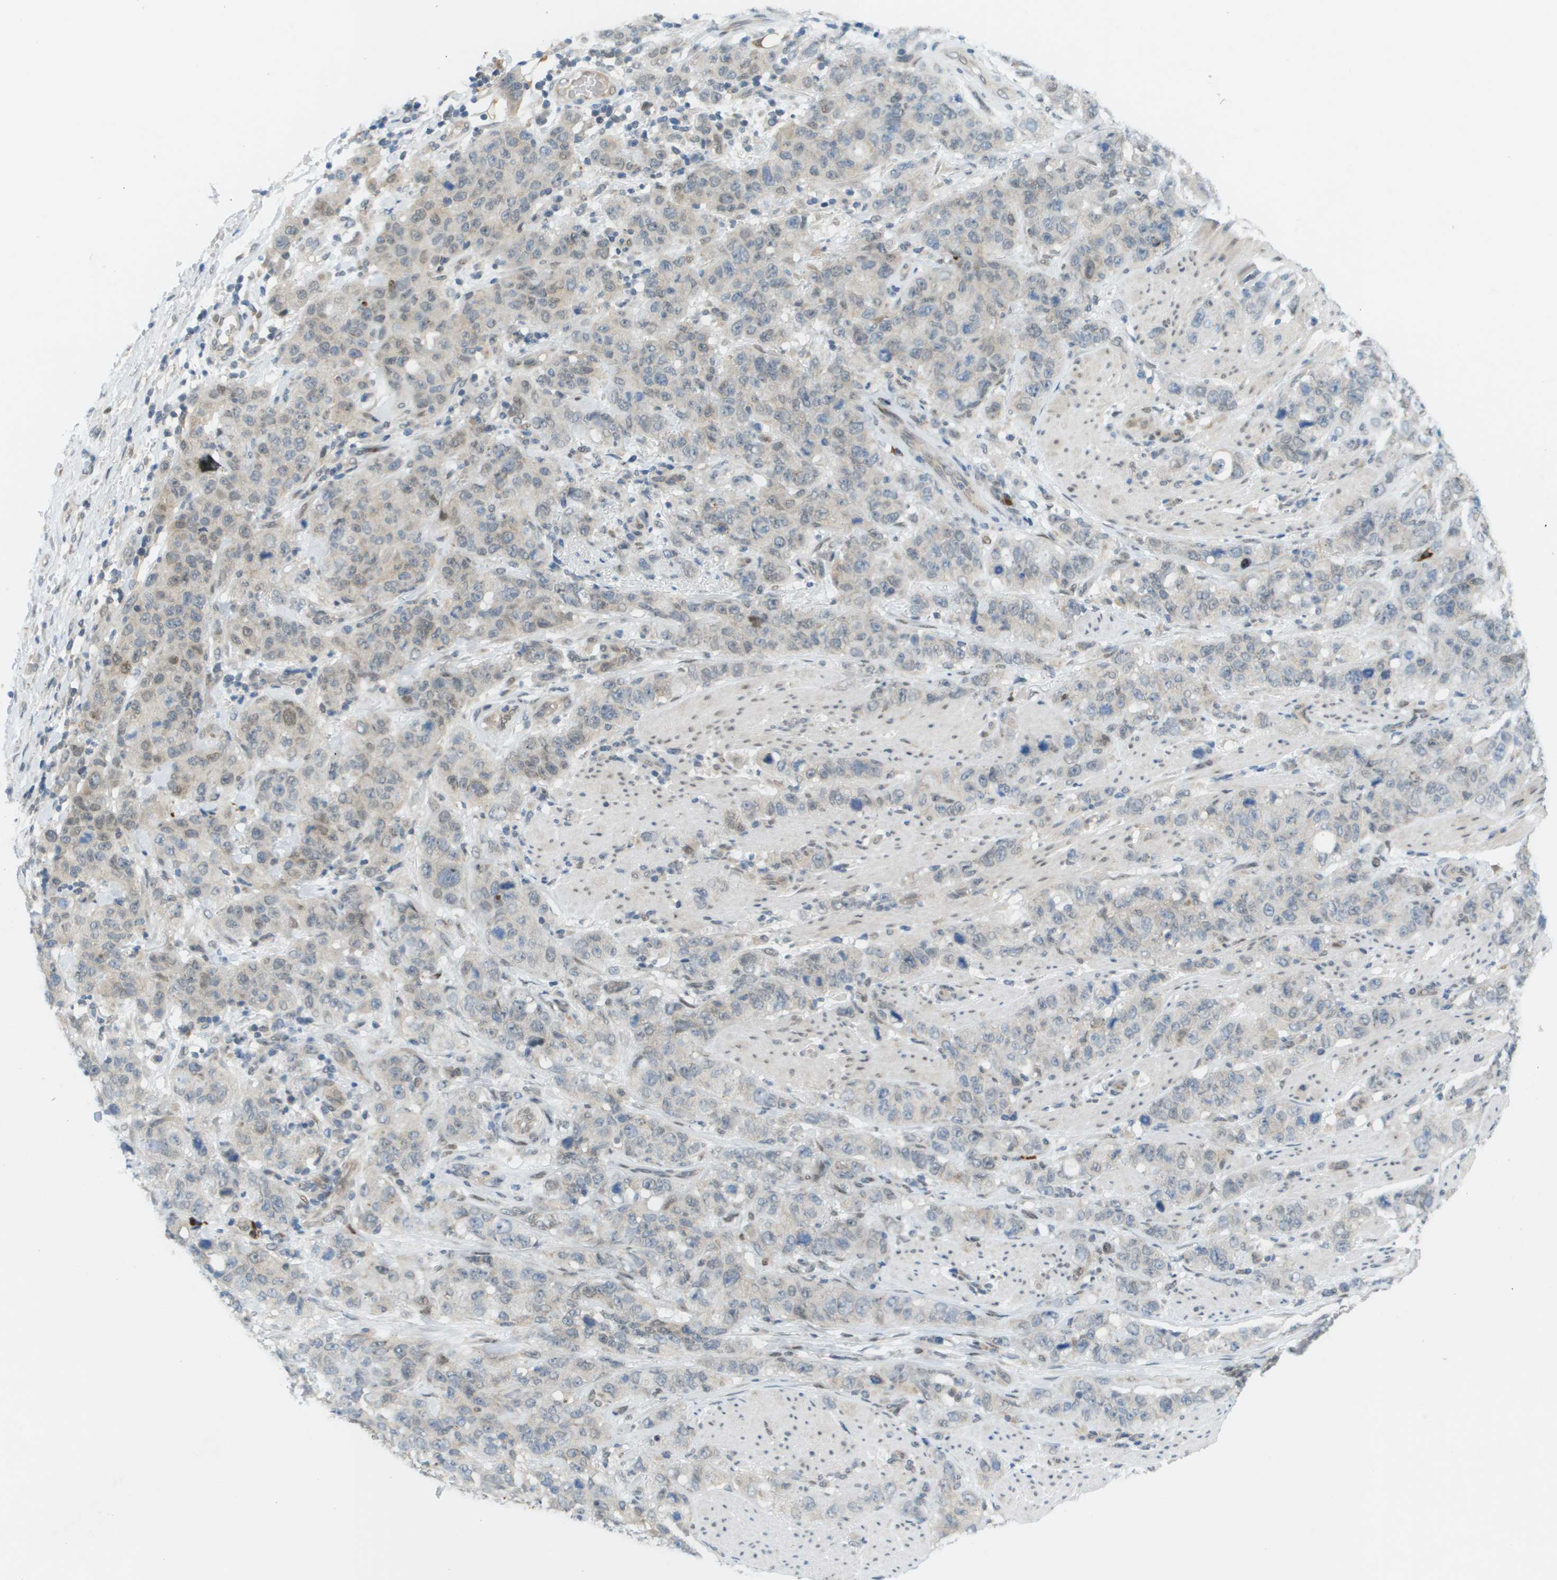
{"staining": {"intensity": "weak", "quantity": "<25%", "location": "cytoplasmic/membranous,nuclear"}, "tissue": "stomach cancer", "cell_type": "Tumor cells", "image_type": "cancer", "snomed": [{"axis": "morphology", "description": "Adenocarcinoma, NOS"}, {"axis": "topography", "description": "Stomach"}], "caption": "An image of stomach cancer stained for a protein shows no brown staining in tumor cells. (DAB immunohistochemistry (IHC) visualized using brightfield microscopy, high magnification).", "gene": "CACNB4", "patient": {"sex": "male", "age": 48}}